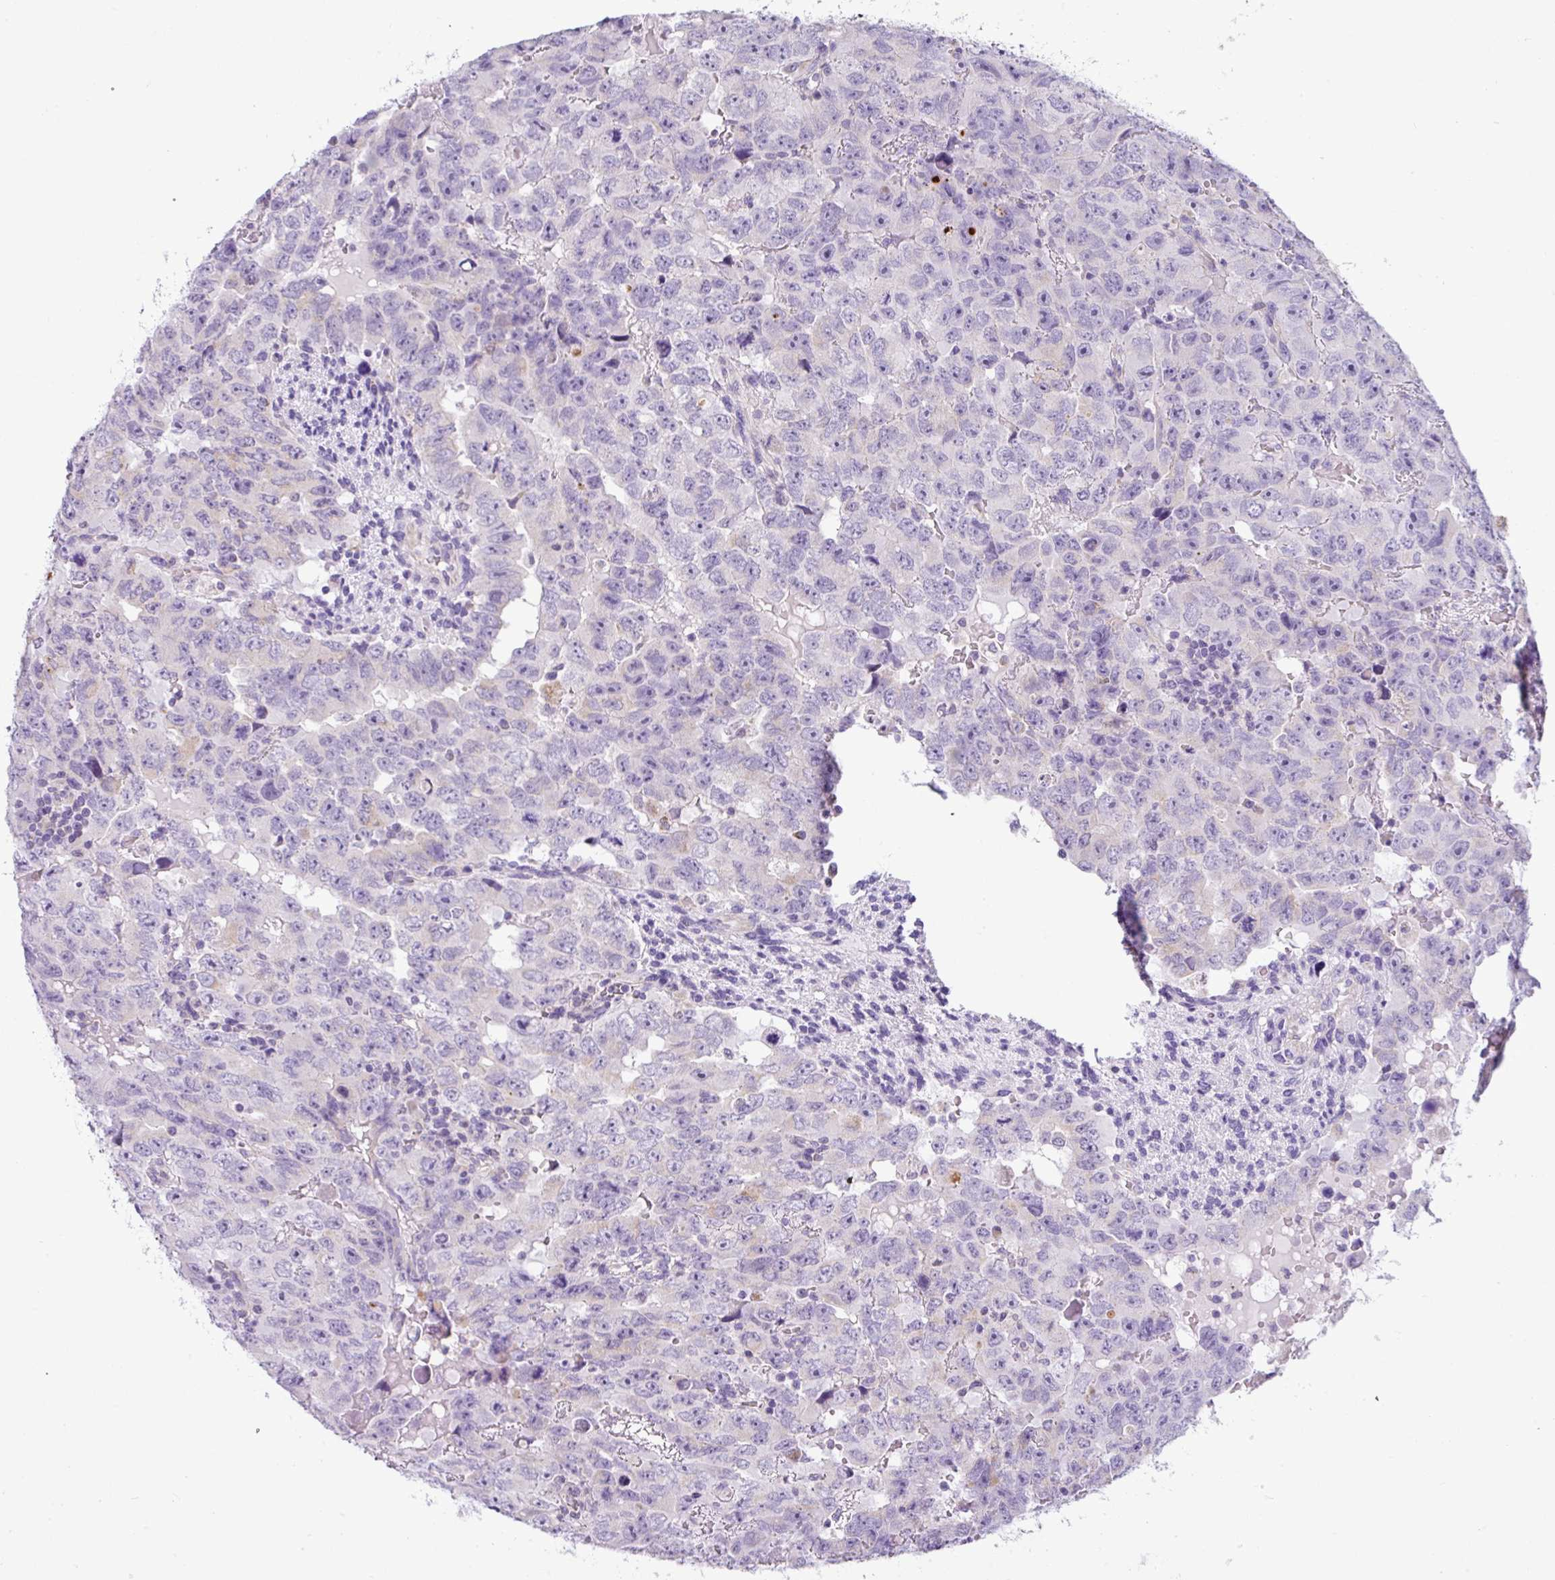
{"staining": {"intensity": "negative", "quantity": "none", "location": "none"}, "tissue": "testis cancer", "cell_type": "Tumor cells", "image_type": "cancer", "snomed": [{"axis": "morphology", "description": "Carcinoma, Embryonal, NOS"}, {"axis": "topography", "description": "Testis"}], "caption": "This is an immunohistochemistry (IHC) photomicrograph of embryonal carcinoma (testis). There is no staining in tumor cells.", "gene": "HMCN2", "patient": {"sex": "male", "age": 24}}